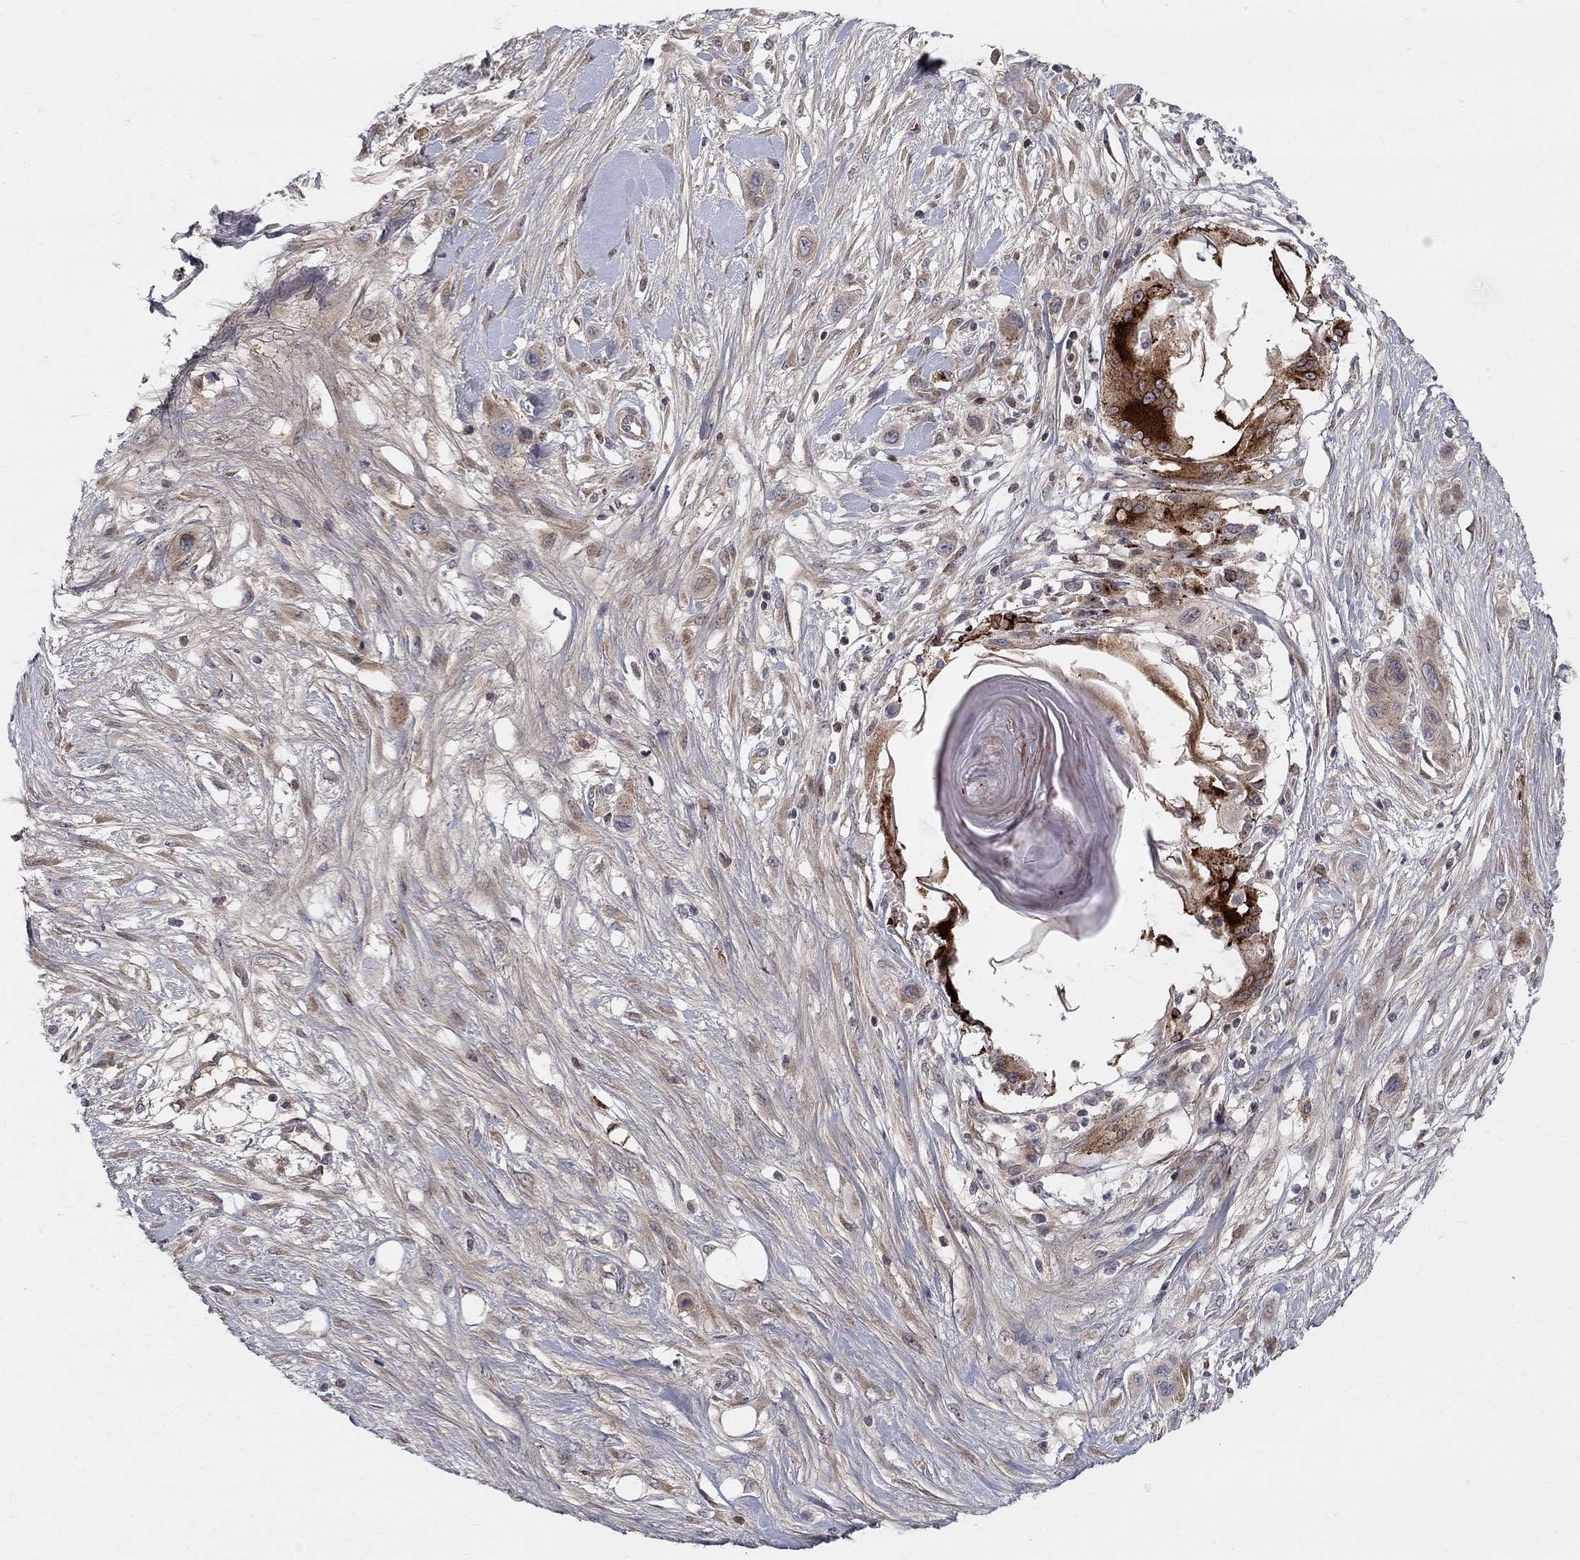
{"staining": {"intensity": "moderate", "quantity": "<25%", "location": "cytoplasmic/membranous"}, "tissue": "skin cancer", "cell_type": "Tumor cells", "image_type": "cancer", "snomed": [{"axis": "morphology", "description": "Squamous cell carcinoma, NOS"}, {"axis": "topography", "description": "Skin"}], "caption": "Moderate cytoplasmic/membranous staining is identified in approximately <25% of tumor cells in squamous cell carcinoma (skin).", "gene": "WDR19", "patient": {"sex": "male", "age": 79}}